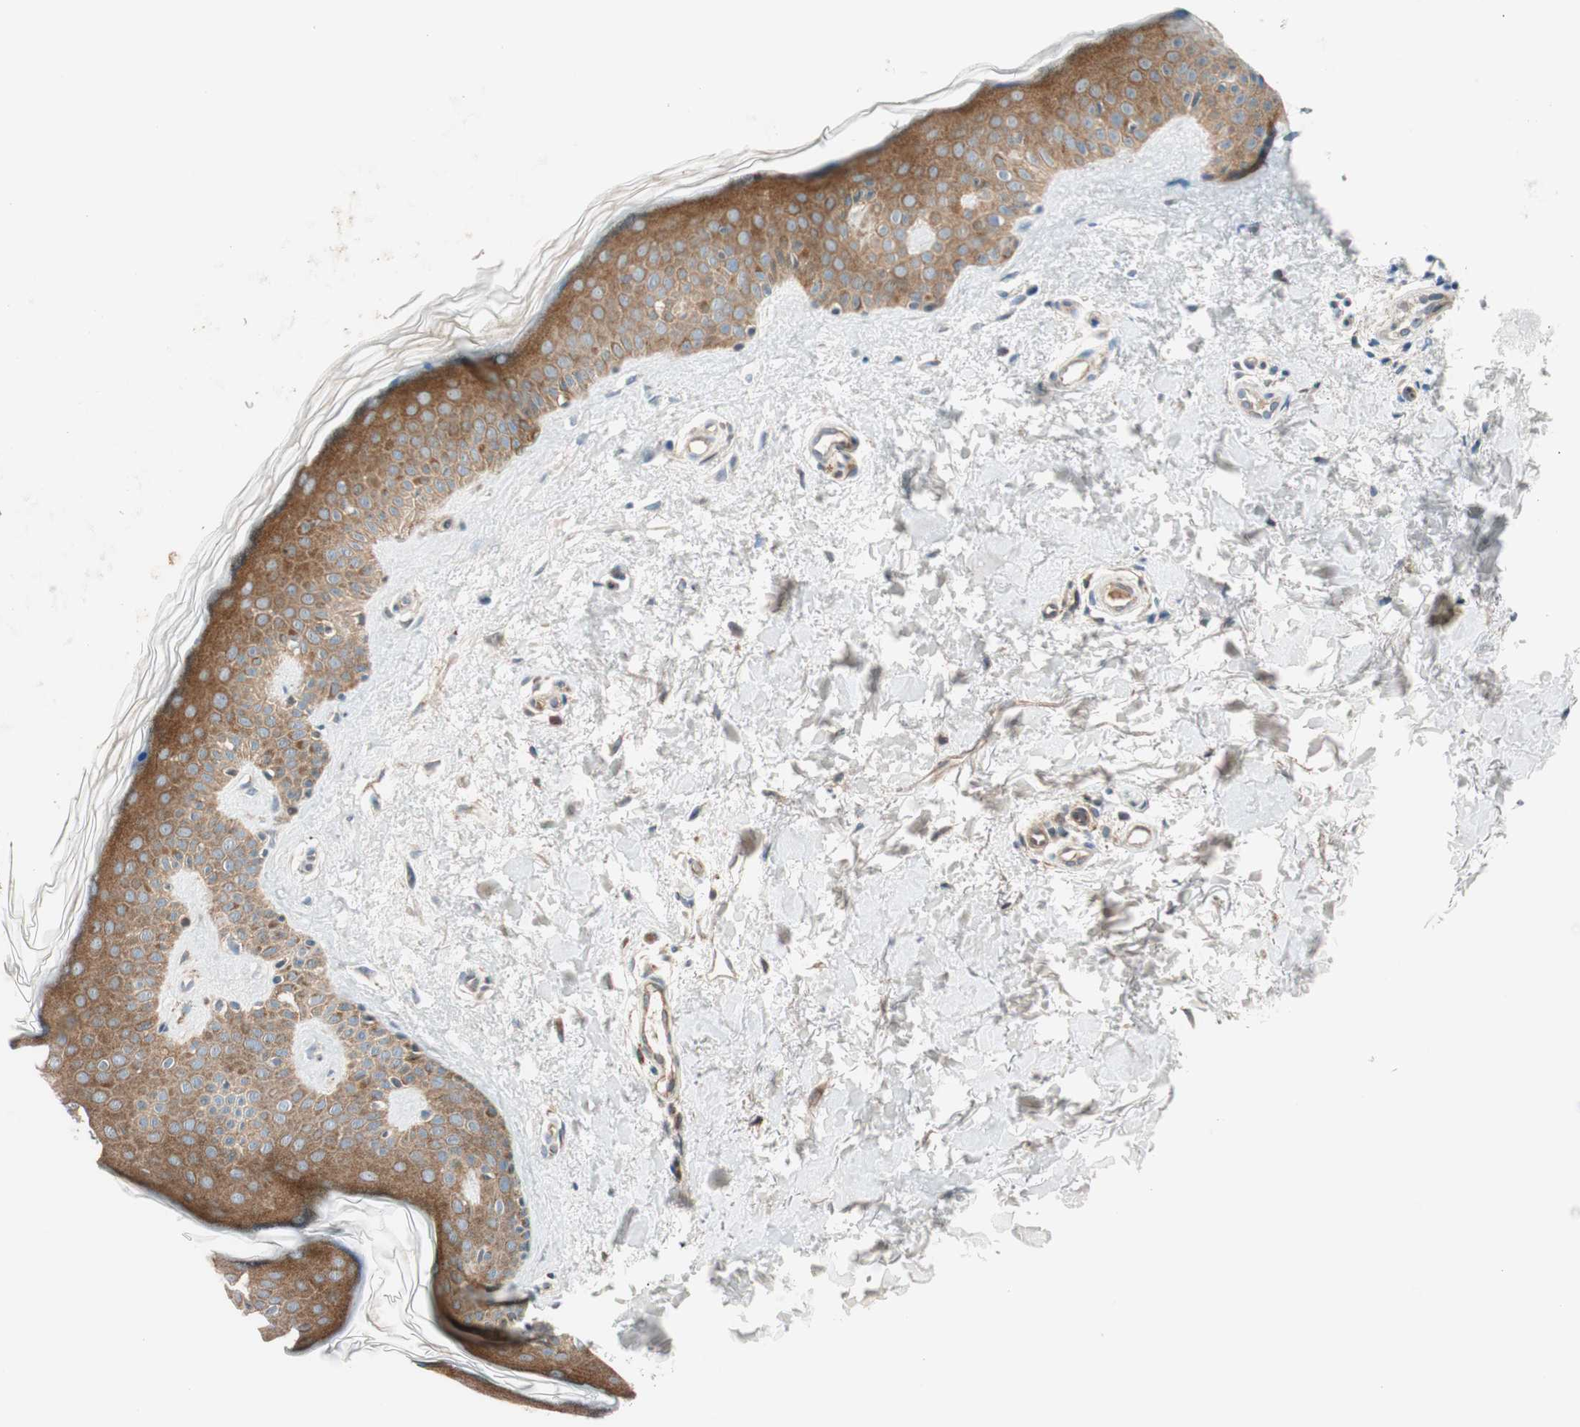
{"staining": {"intensity": "moderate", "quantity": ">75%", "location": "cytoplasmic/membranous"}, "tissue": "skin", "cell_type": "Fibroblasts", "image_type": "normal", "snomed": [{"axis": "morphology", "description": "Normal tissue, NOS"}, {"axis": "topography", "description": "Skin"}], "caption": "A brown stain labels moderate cytoplasmic/membranous staining of a protein in fibroblasts of normal skin. (DAB (3,3'-diaminobenzidine) IHC with brightfield microscopy, high magnification).", "gene": "ABI1", "patient": {"sex": "male", "age": 67}}